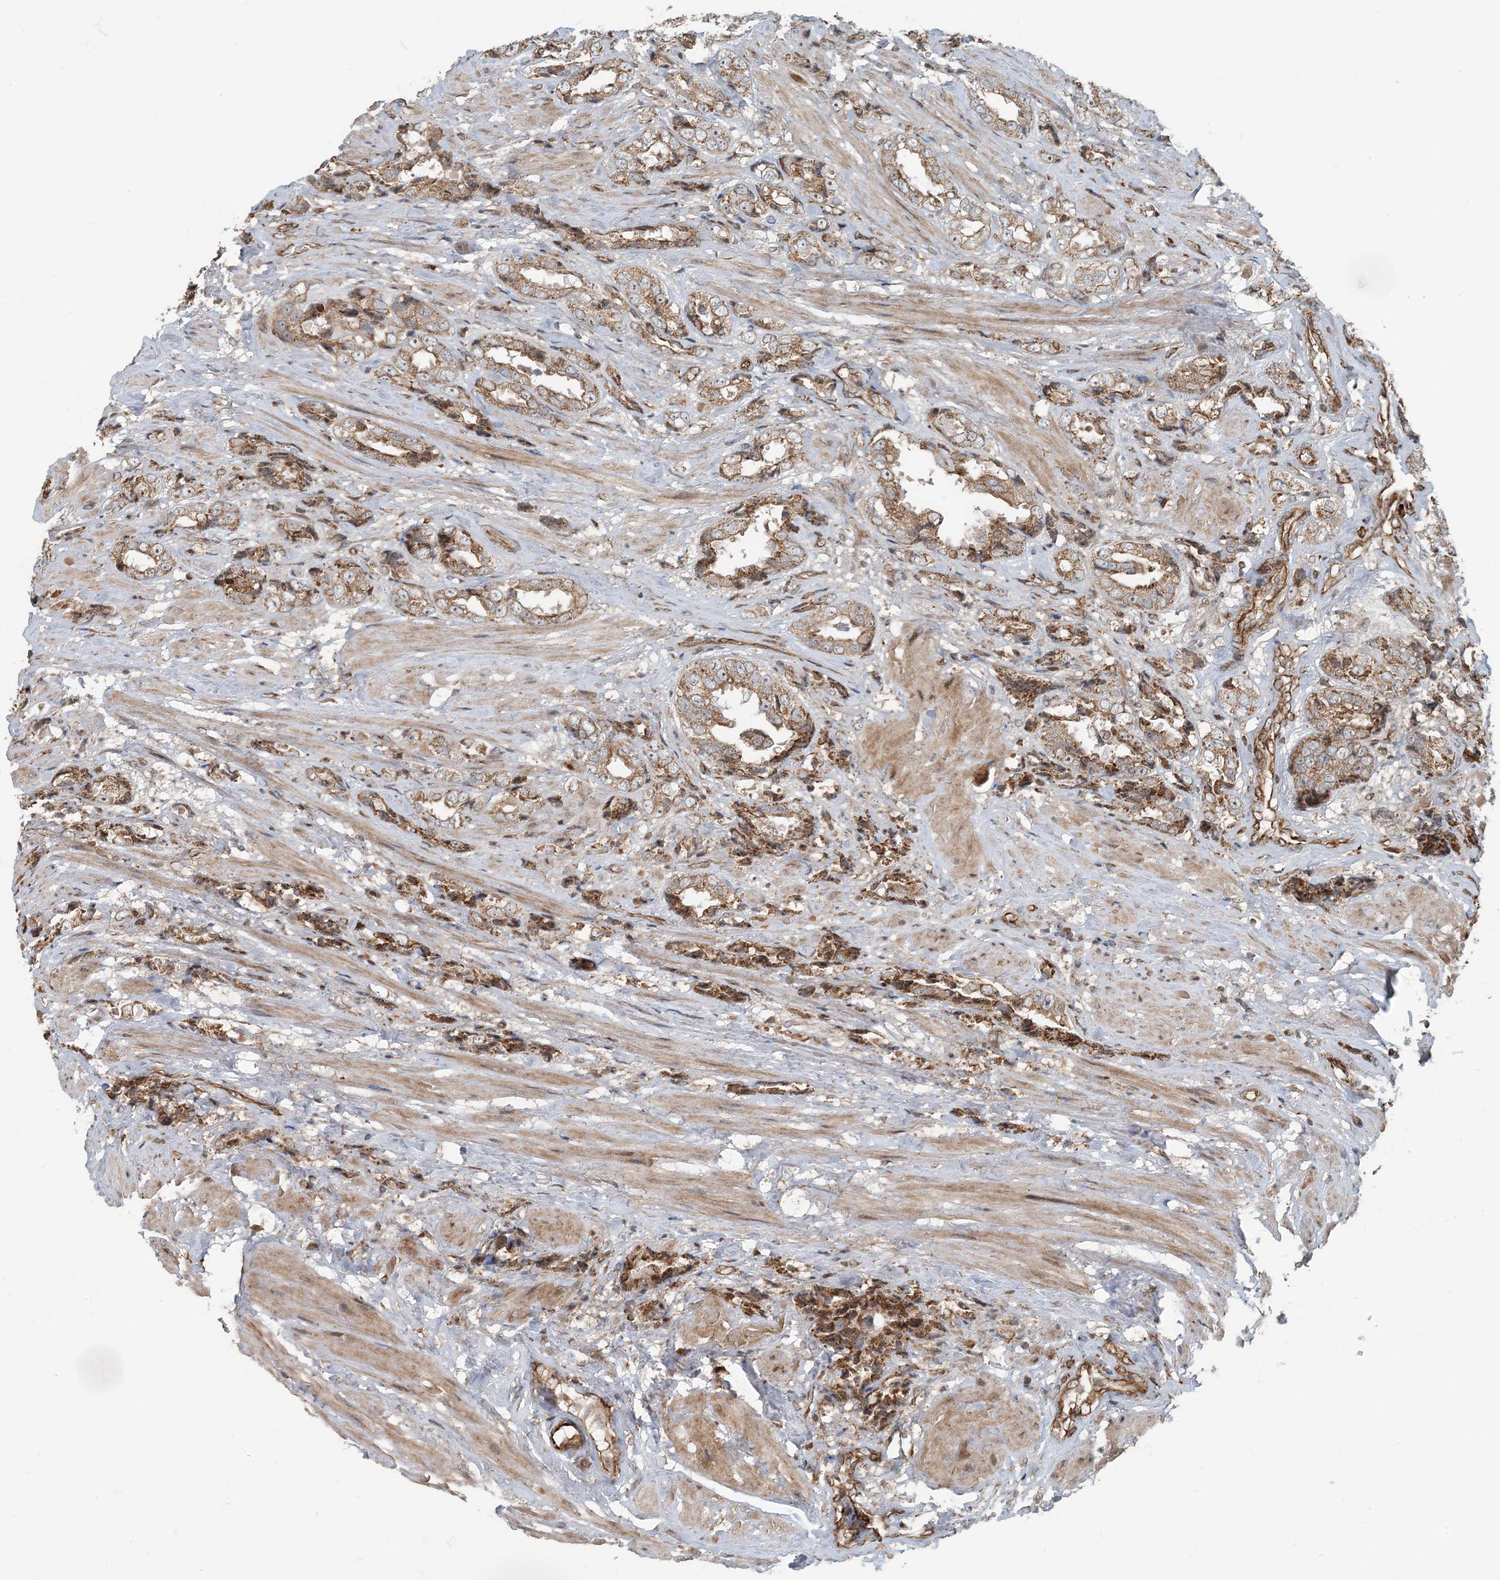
{"staining": {"intensity": "moderate", "quantity": ">75%", "location": "cytoplasmic/membranous"}, "tissue": "prostate cancer", "cell_type": "Tumor cells", "image_type": "cancer", "snomed": [{"axis": "morphology", "description": "Adenocarcinoma, High grade"}, {"axis": "topography", "description": "Prostate"}], "caption": "Prostate adenocarcinoma (high-grade) stained with DAB immunohistochemistry exhibits medium levels of moderate cytoplasmic/membranous staining in about >75% of tumor cells.", "gene": "EDEM2", "patient": {"sex": "male", "age": 61}}